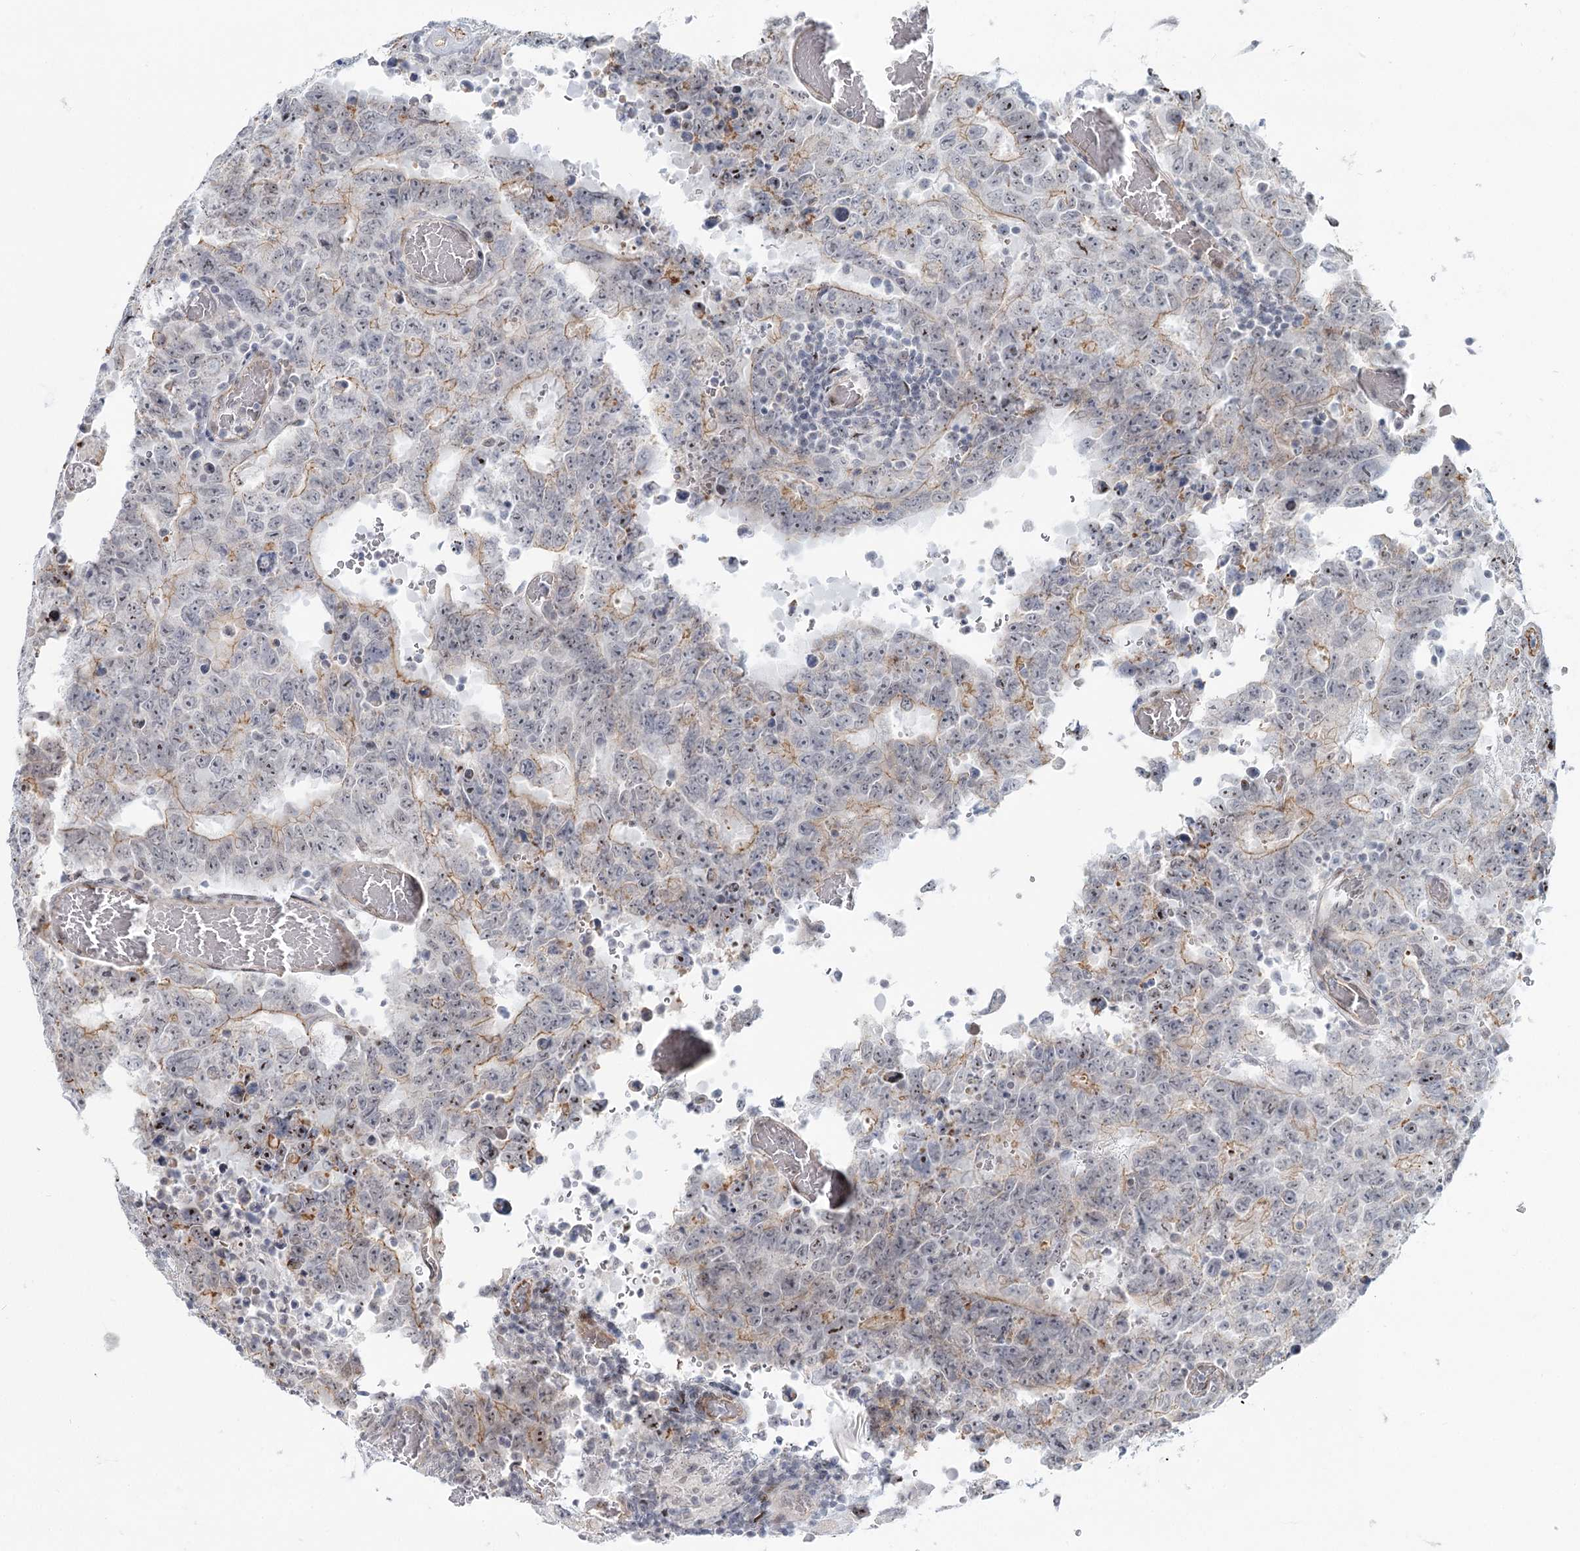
{"staining": {"intensity": "moderate", "quantity": "<25%", "location": "cytoplasmic/membranous,nuclear"}, "tissue": "testis cancer", "cell_type": "Tumor cells", "image_type": "cancer", "snomed": [{"axis": "morphology", "description": "Carcinoma, Embryonal, NOS"}, {"axis": "topography", "description": "Testis"}], "caption": "Human testis cancer stained with a brown dye reveals moderate cytoplasmic/membranous and nuclear positive staining in approximately <25% of tumor cells.", "gene": "ABHD8", "patient": {"sex": "male", "age": 26}}